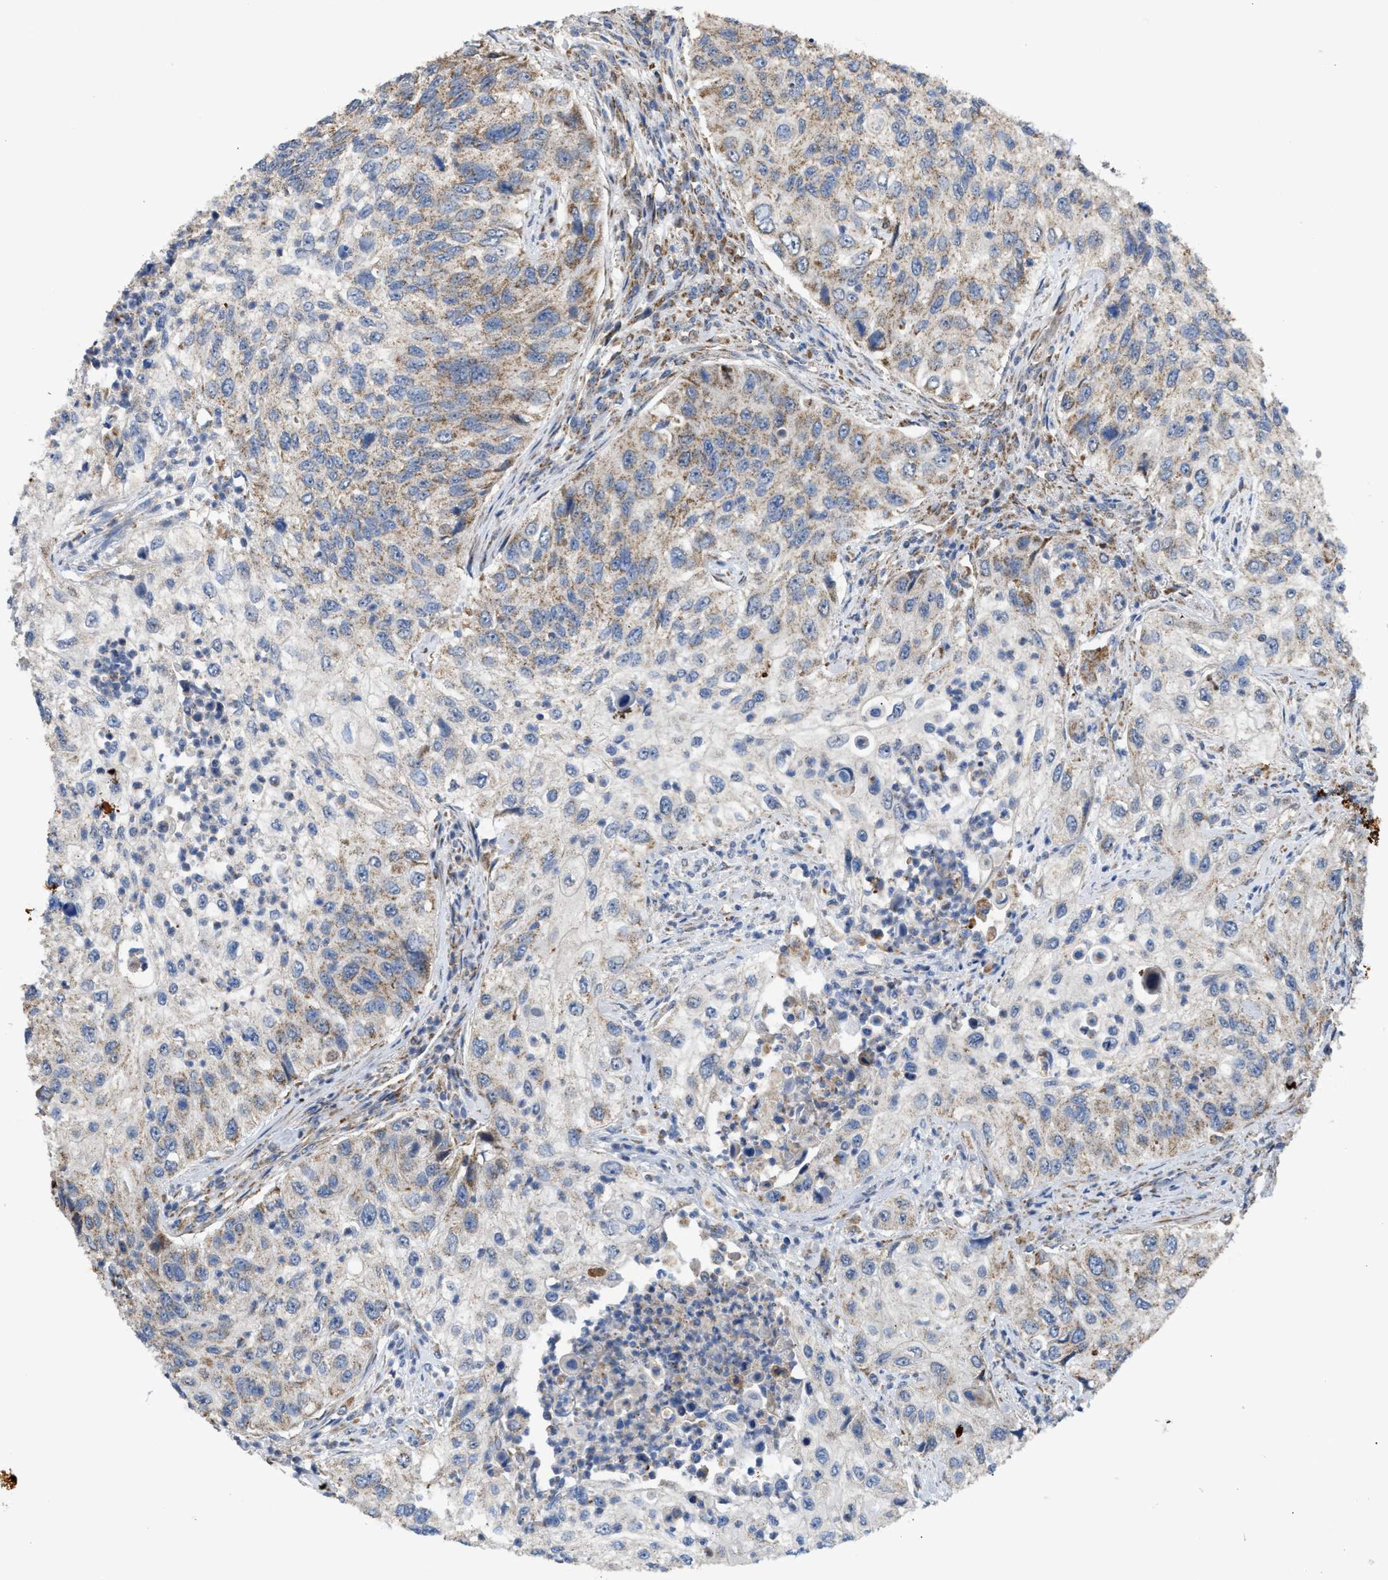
{"staining": {"intensity": "weak", "quantity": "<25%", "location": "cytoplasmic/membranous"}, "tissue": "urothelial cancer", "cell_type": "Tumor cells", "image_type": "cancer", "snomed": [{"axis": "morphology", "description": "Urothelial carcinoma, High grade"}, {"axis": "topography", "description": "Urinary bladder"}], "caption": "DAB immunohistochemical staining of human high-grade urothelial carcinoma reveals no significant positivity in tumor cells.", "gene": "TACO1", "patient": {"sex": "female", "age": 60}}